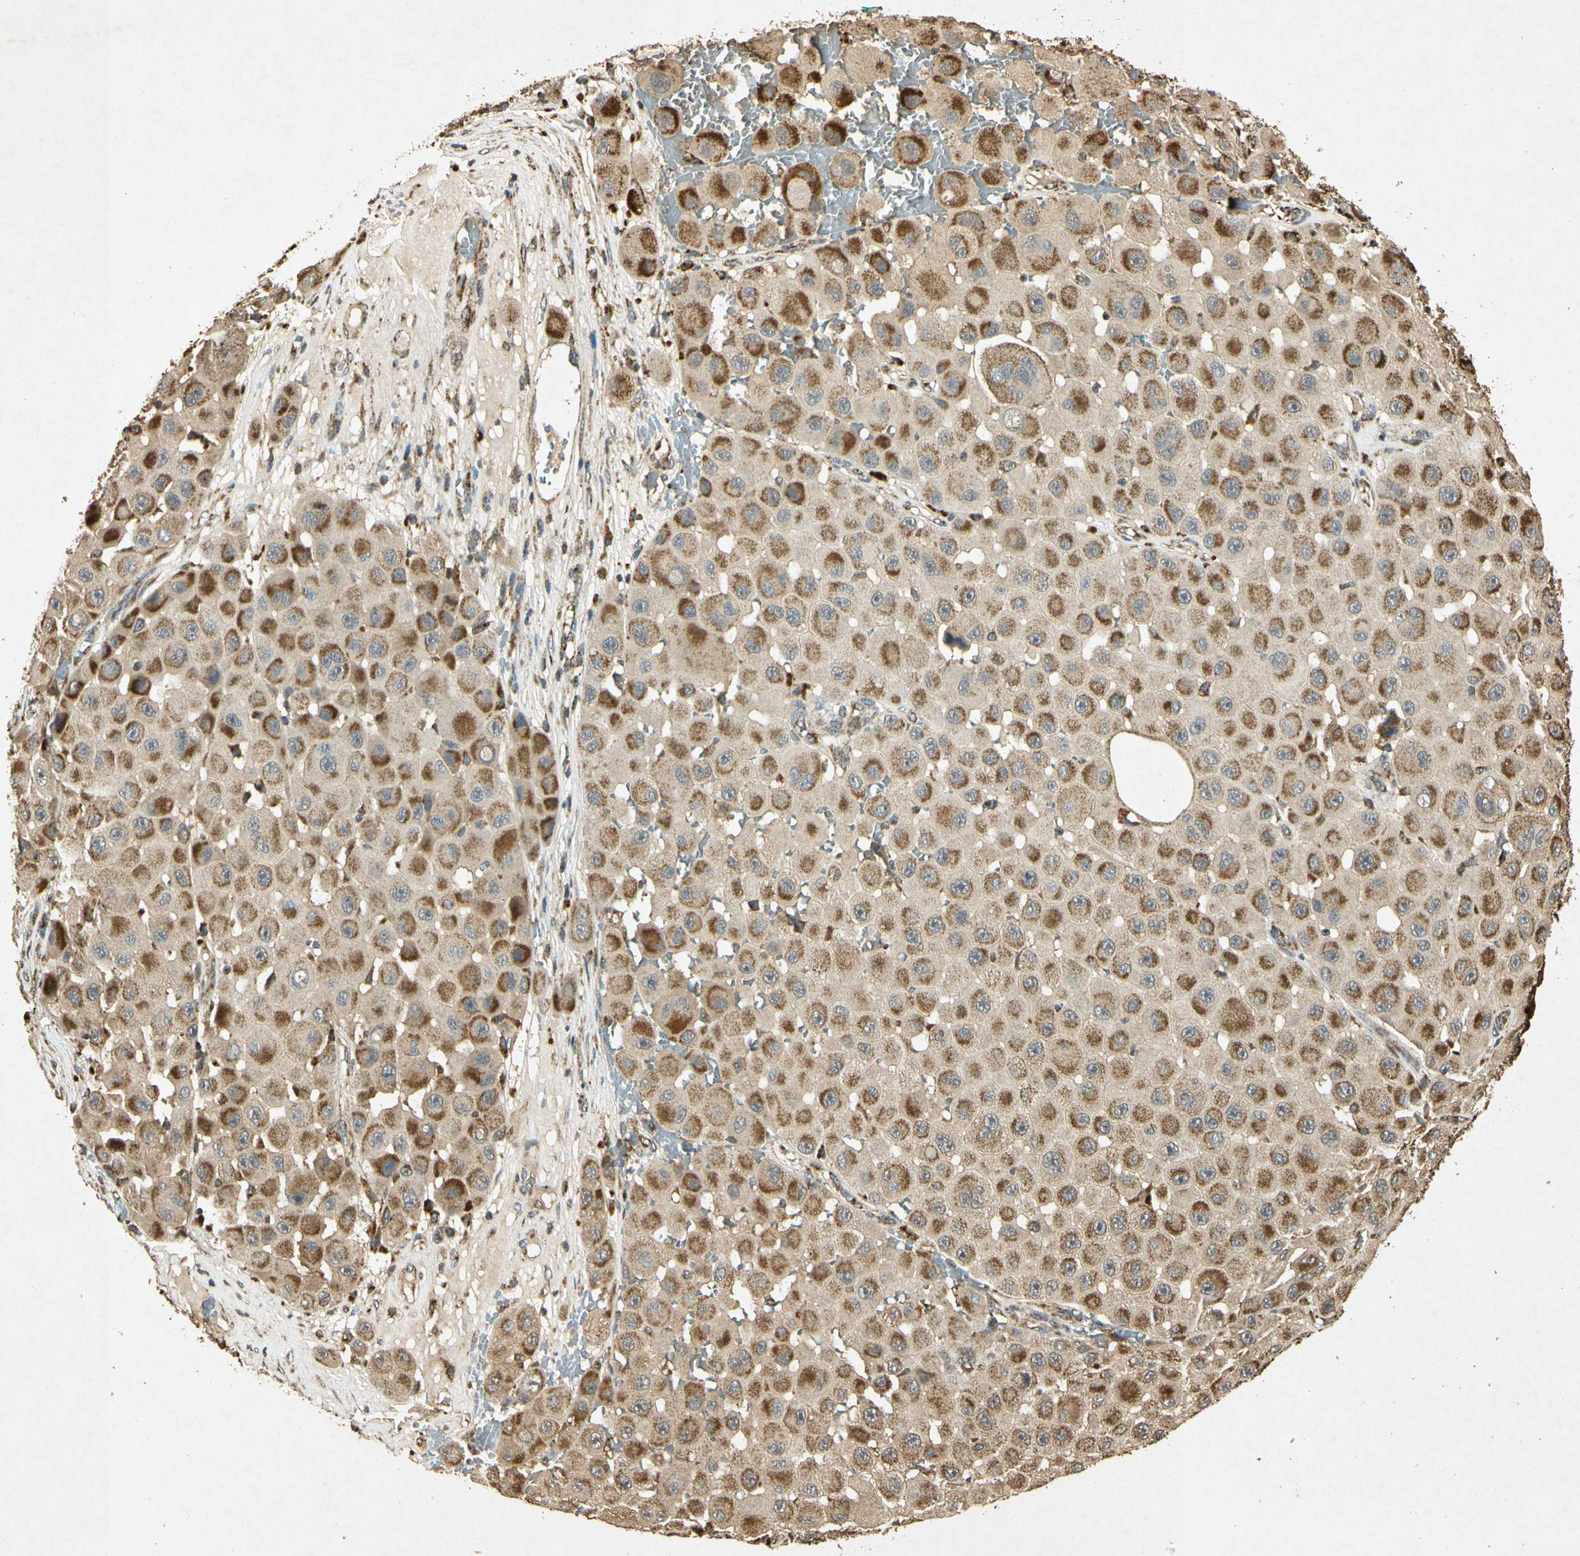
{"staining": {"intensity": "moderate", "quantity": ">75%", "location": "cytoplasmic/membranous"}, "tissue": "melanoma", "cell_type": "Tumor cells", "image_type": "cancer", "snomed": [{"axis": "morphology", "description": "Malignant melanoma, NOS"}, {"axis": "topography", "description": "Skin"}], "caption": "Tumor cells exhibit medium levels of moderate cytoplasmic/membranous staining in about >75% of cells in human melanoma.", "gene": "PRDX3", "patient": {"sex": "female", "age": 81}}